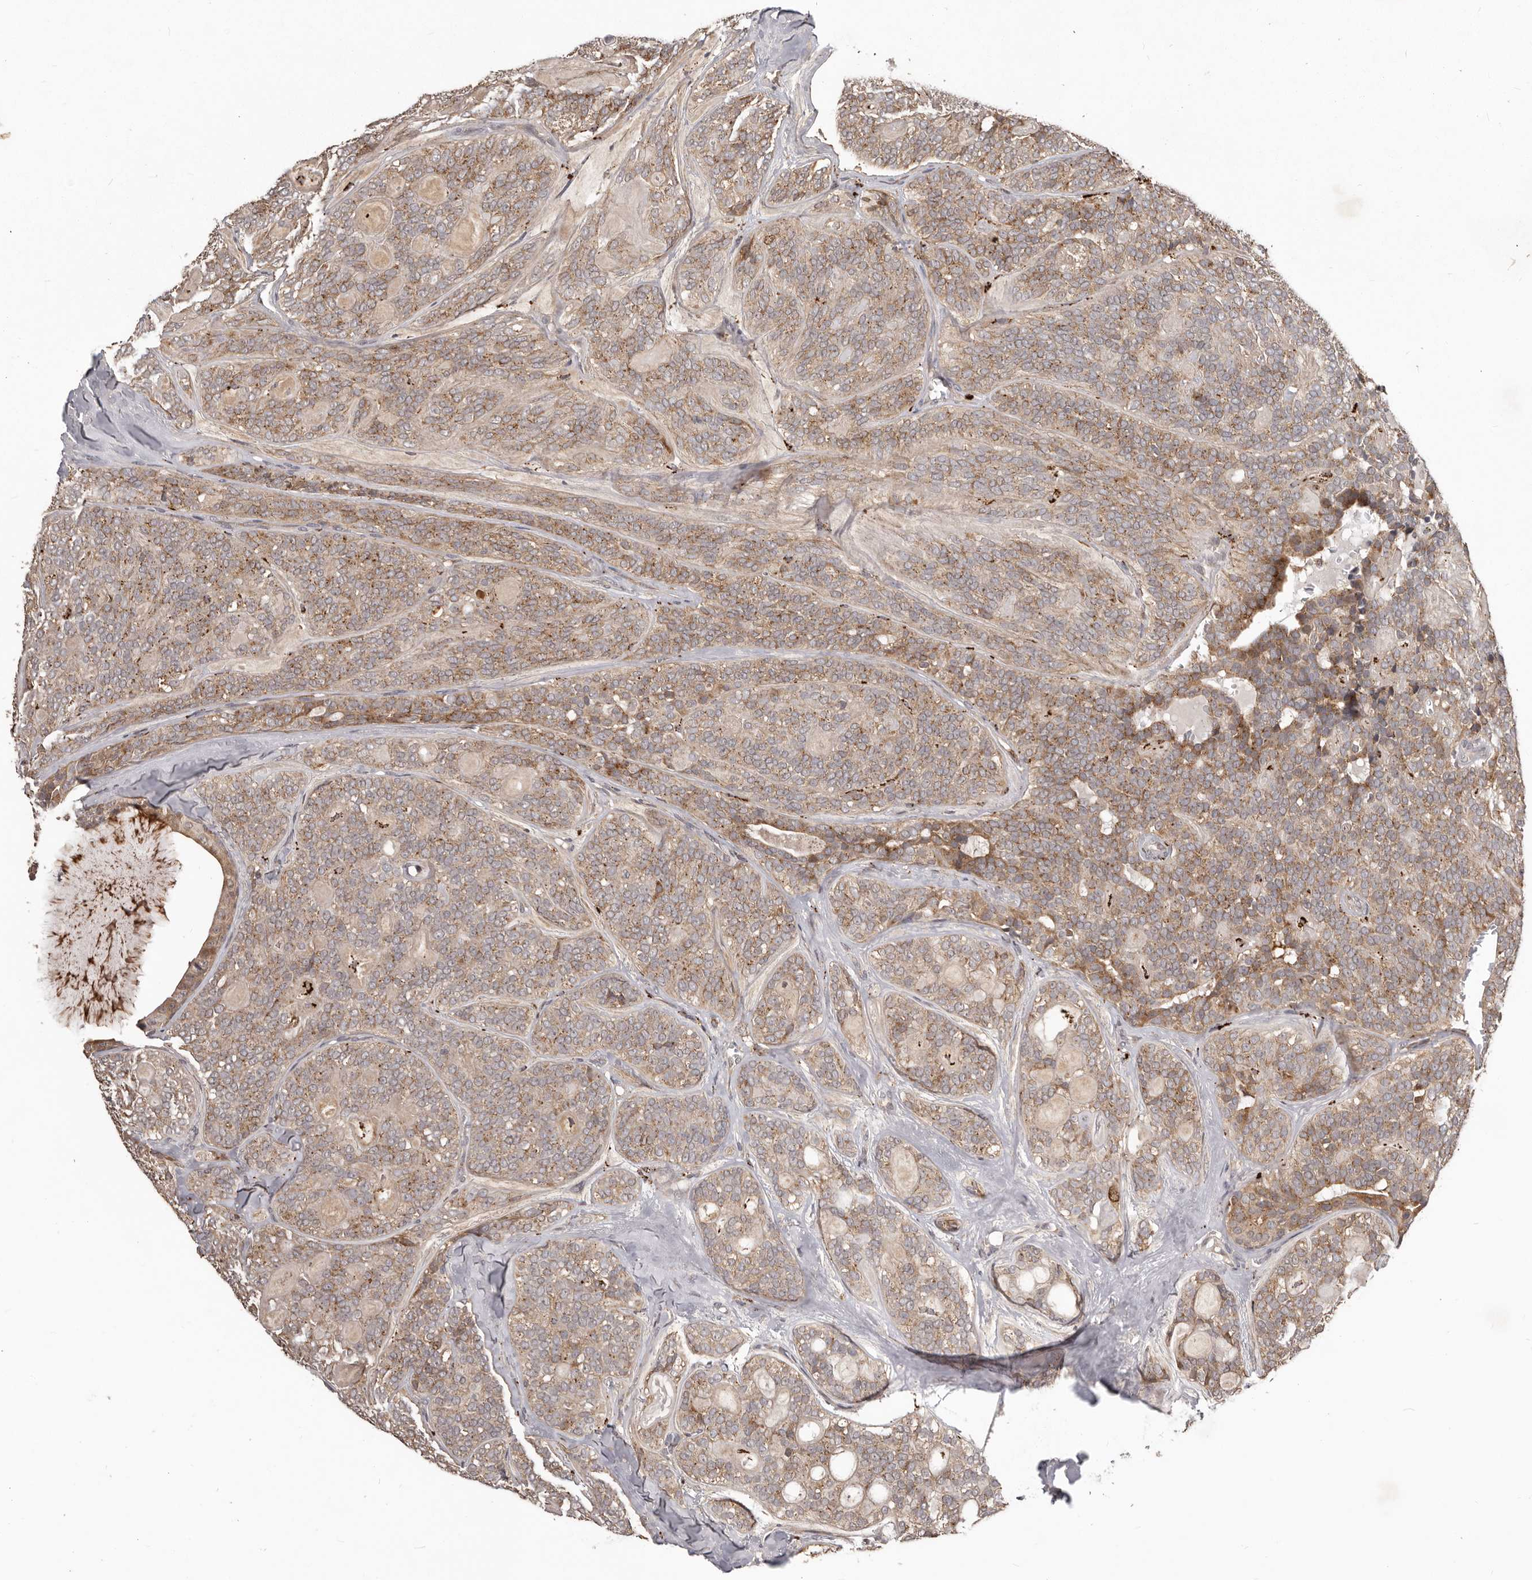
{"staining": {"intensity": "moderate", "quantity": ">75%", "location": "cytoplasmic/membranous"}, "tissue": "head and neck cancer", "cell_type": "Tumor cells", "image_type": "cancer", "snomed": [{"axis": "morphology", "description": "Adenocarcinoma, NOS"}, {"axis": "topography", "description": "Head-Neck"}], "caption": "A brown stain shows moderate cytoplasmic/membranous expression of a protein in human adenocarcinoma (head and neck) tumor cells.", "gene": "RNF187", "patient": {"sex": "male", "age": 66}}